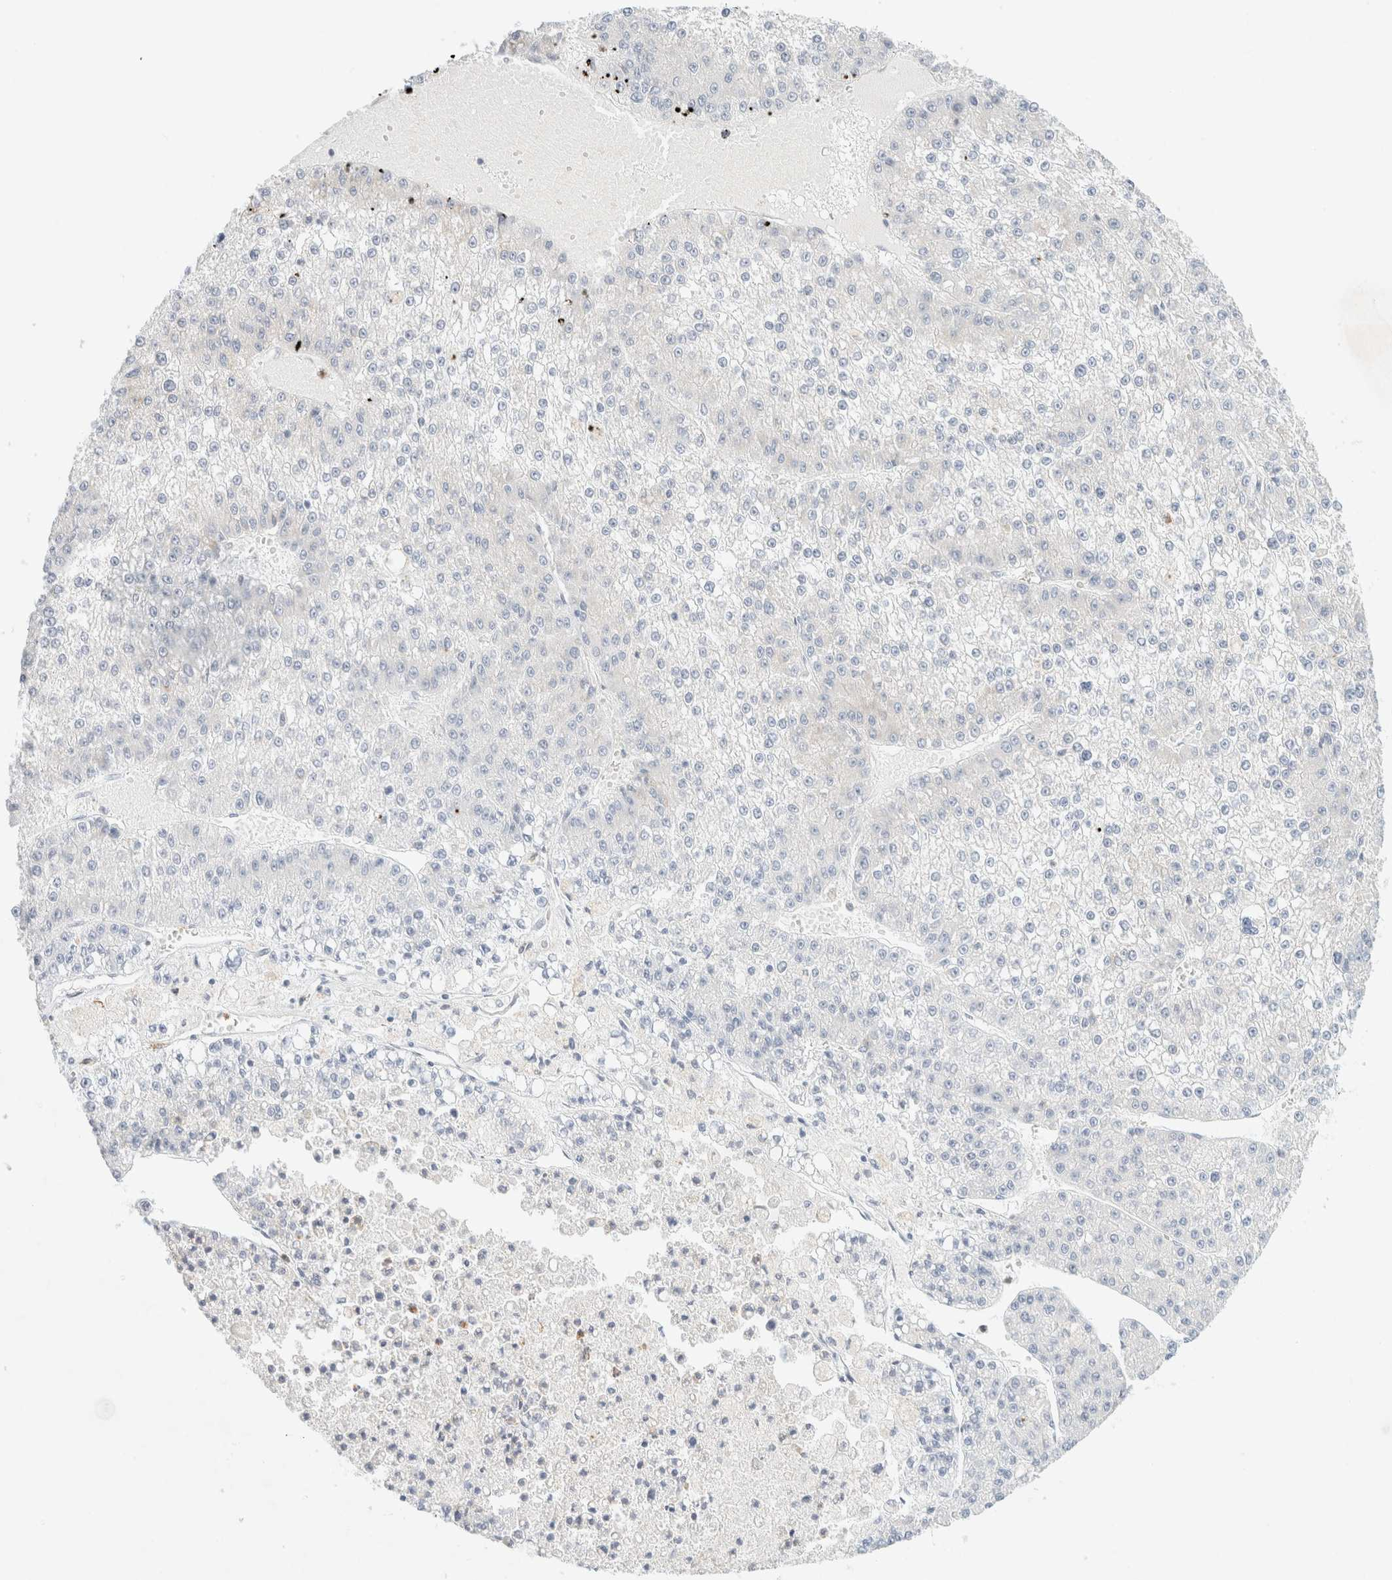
{"staining": {"intensity": "negative", "quantity": "none", "location": "none"}, "tissue": "liver cancer", "cell_type": "Tumor cells", "image_type": "cancer", "snomed": [{"axis": "morphology", "description": "Carcinoma, Hepatocellular, NOS"}, {"axis": "topography", "description": "Liver"}], "caption": "DAB (3,3'-diaminobenzidine) immunohistochemical staining of human liver cancer (hepatocellular carcinoma) demonstrates no significant expression in tumor cells. (DAB immunohistochemistry (IHC) visualized using brightfield microscopy, high magnification).", "gene": "SLC25A48", "patient": {"sex": "female", "age": 73}}